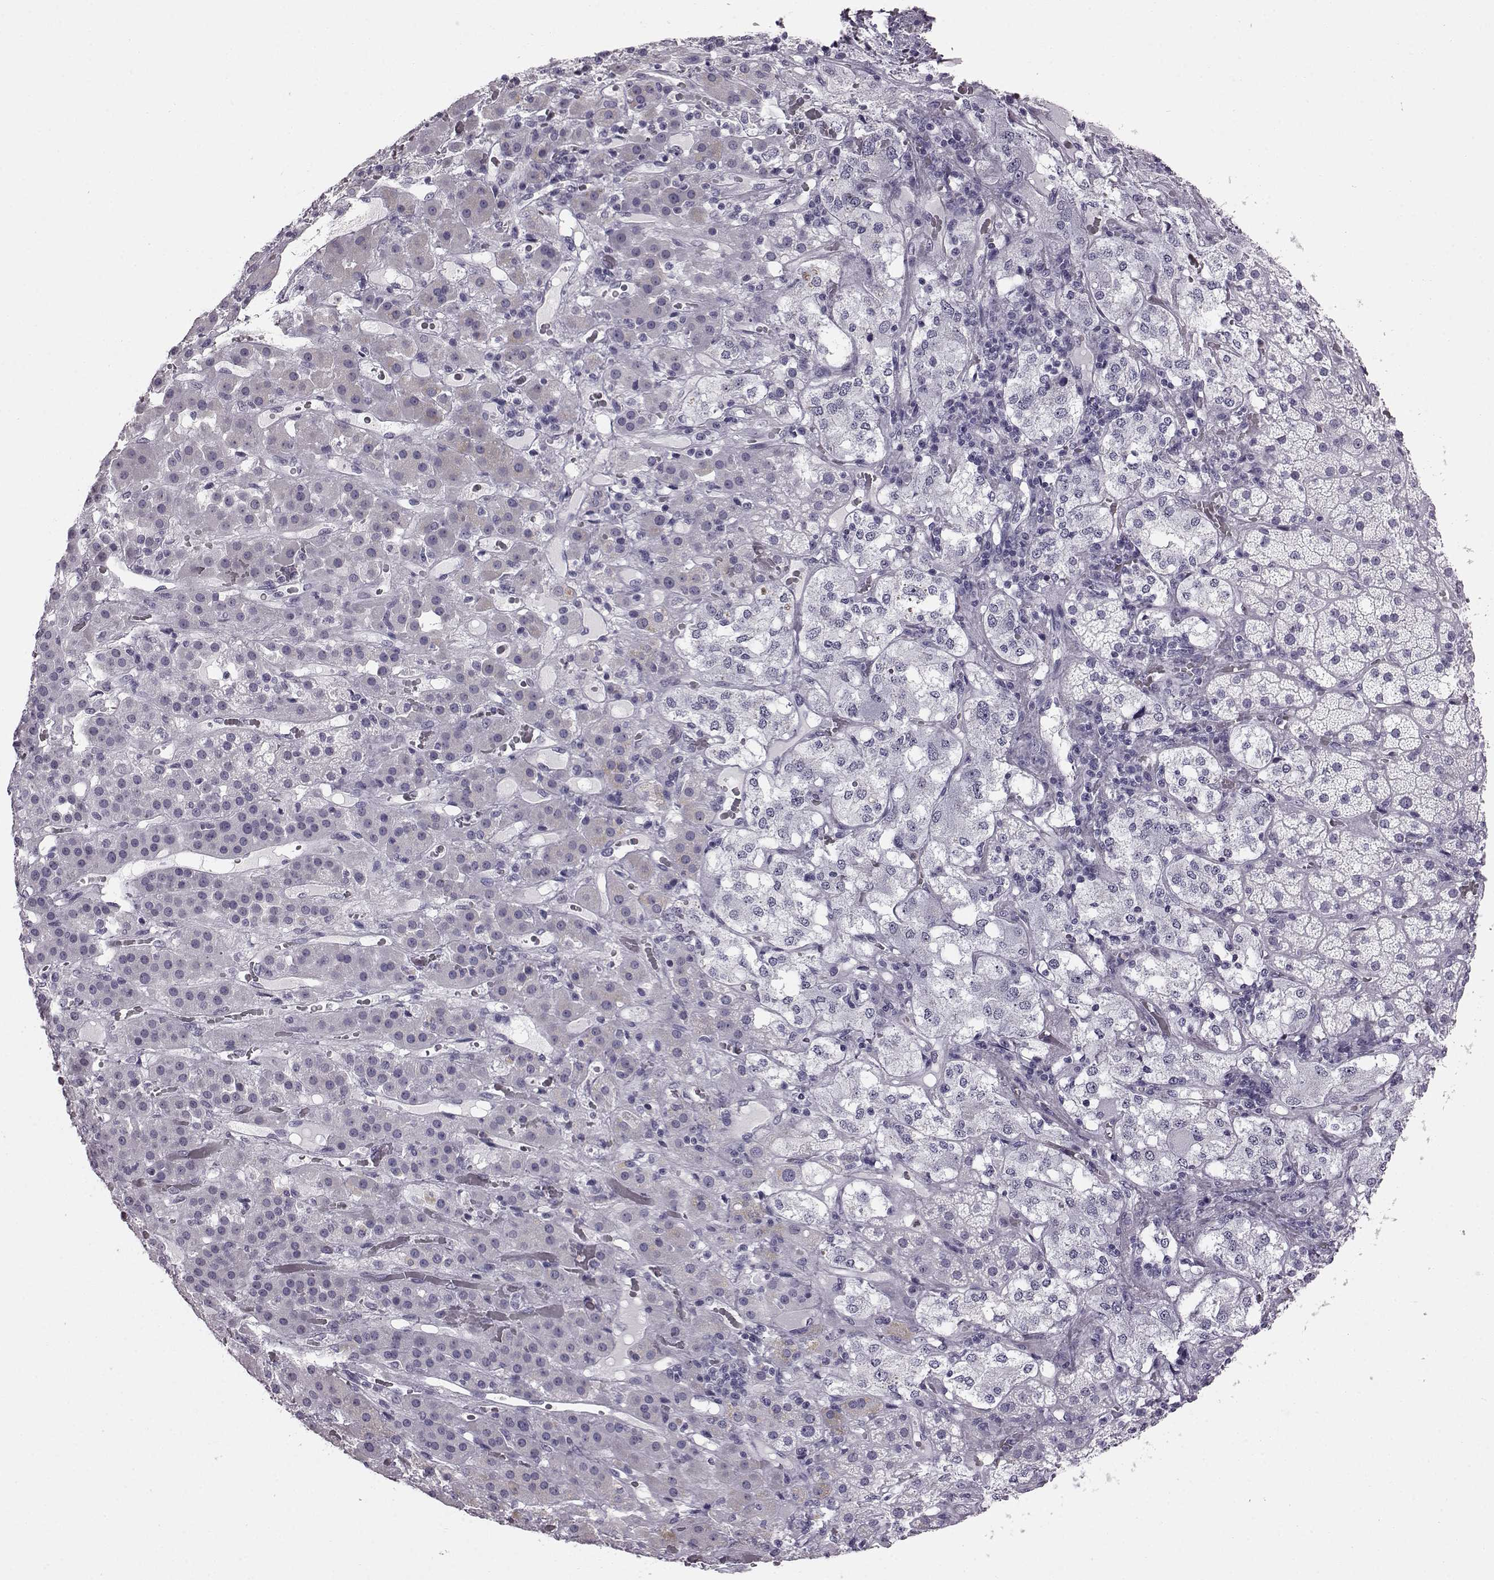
{"staining": {"intensity": "negative", "quantity": "none", "location": "none"}, "tissue": "adrenal gland", "cell_type": "Glandular cells", "image_type": "normal", "snomed": [{"axis": "morphology", "description": "Normal tissue, NOS"}, {"axis": "topography", "description": "Adrenal gland"}], "caption": "This is a photomicrograph of immunohistochemistry staining of normal adrenal gland, which shows no staining in glandular cells. (Immunohistochemistry, brightfield microscopy, high magnification).", "gene": "ADGRG2", "patient": {"sex": "male", "age": 57}}